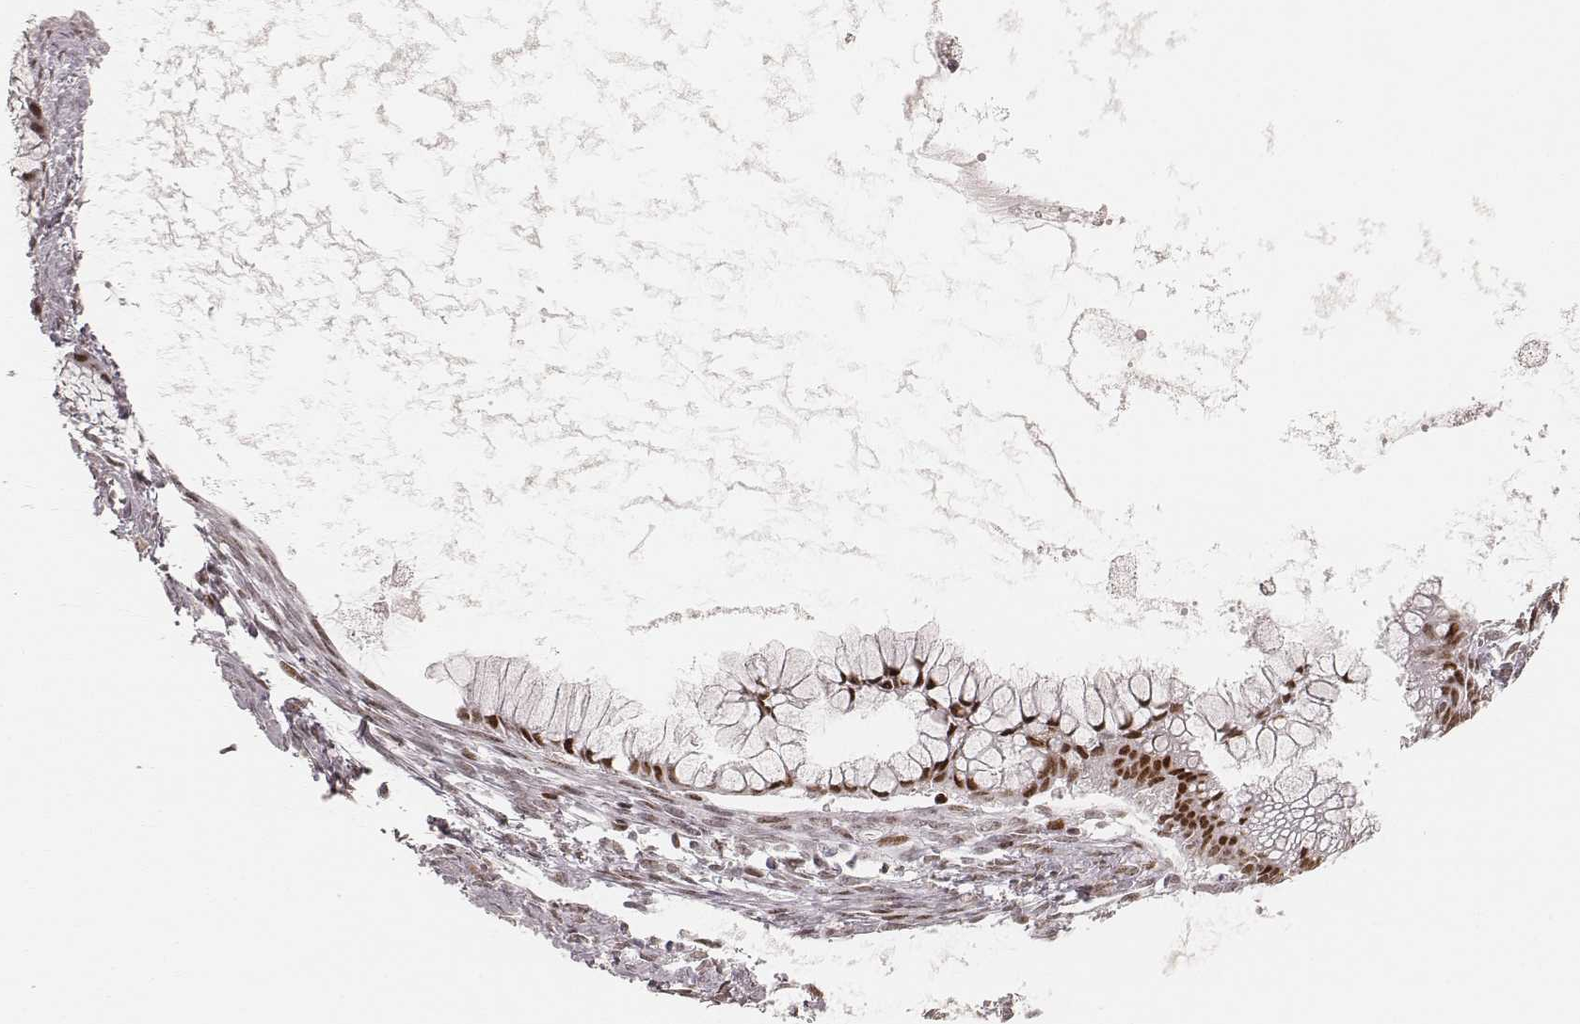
{"staining": {"intensity": "strong", "quantity": ">75%", "location": "nuclear"}, "tissue": "ovarian cancer", "cell_type": "Tumor cells", "image_type": "cancer", "snomed": [{"axis": "morphology", "description": "Cystadenocarcinoma, mucinous, NOS"}, {"axis": "topography", "description": "Ovary"}], "caption": "Human ovarian mucinous cystadenocarcinoma stained for a protein (brown) shows strong nuclear positive expression in approximately >75% of tumor cells.", "gene": "HNRNPC", "patient": {"sex": "female", "age": 41}}